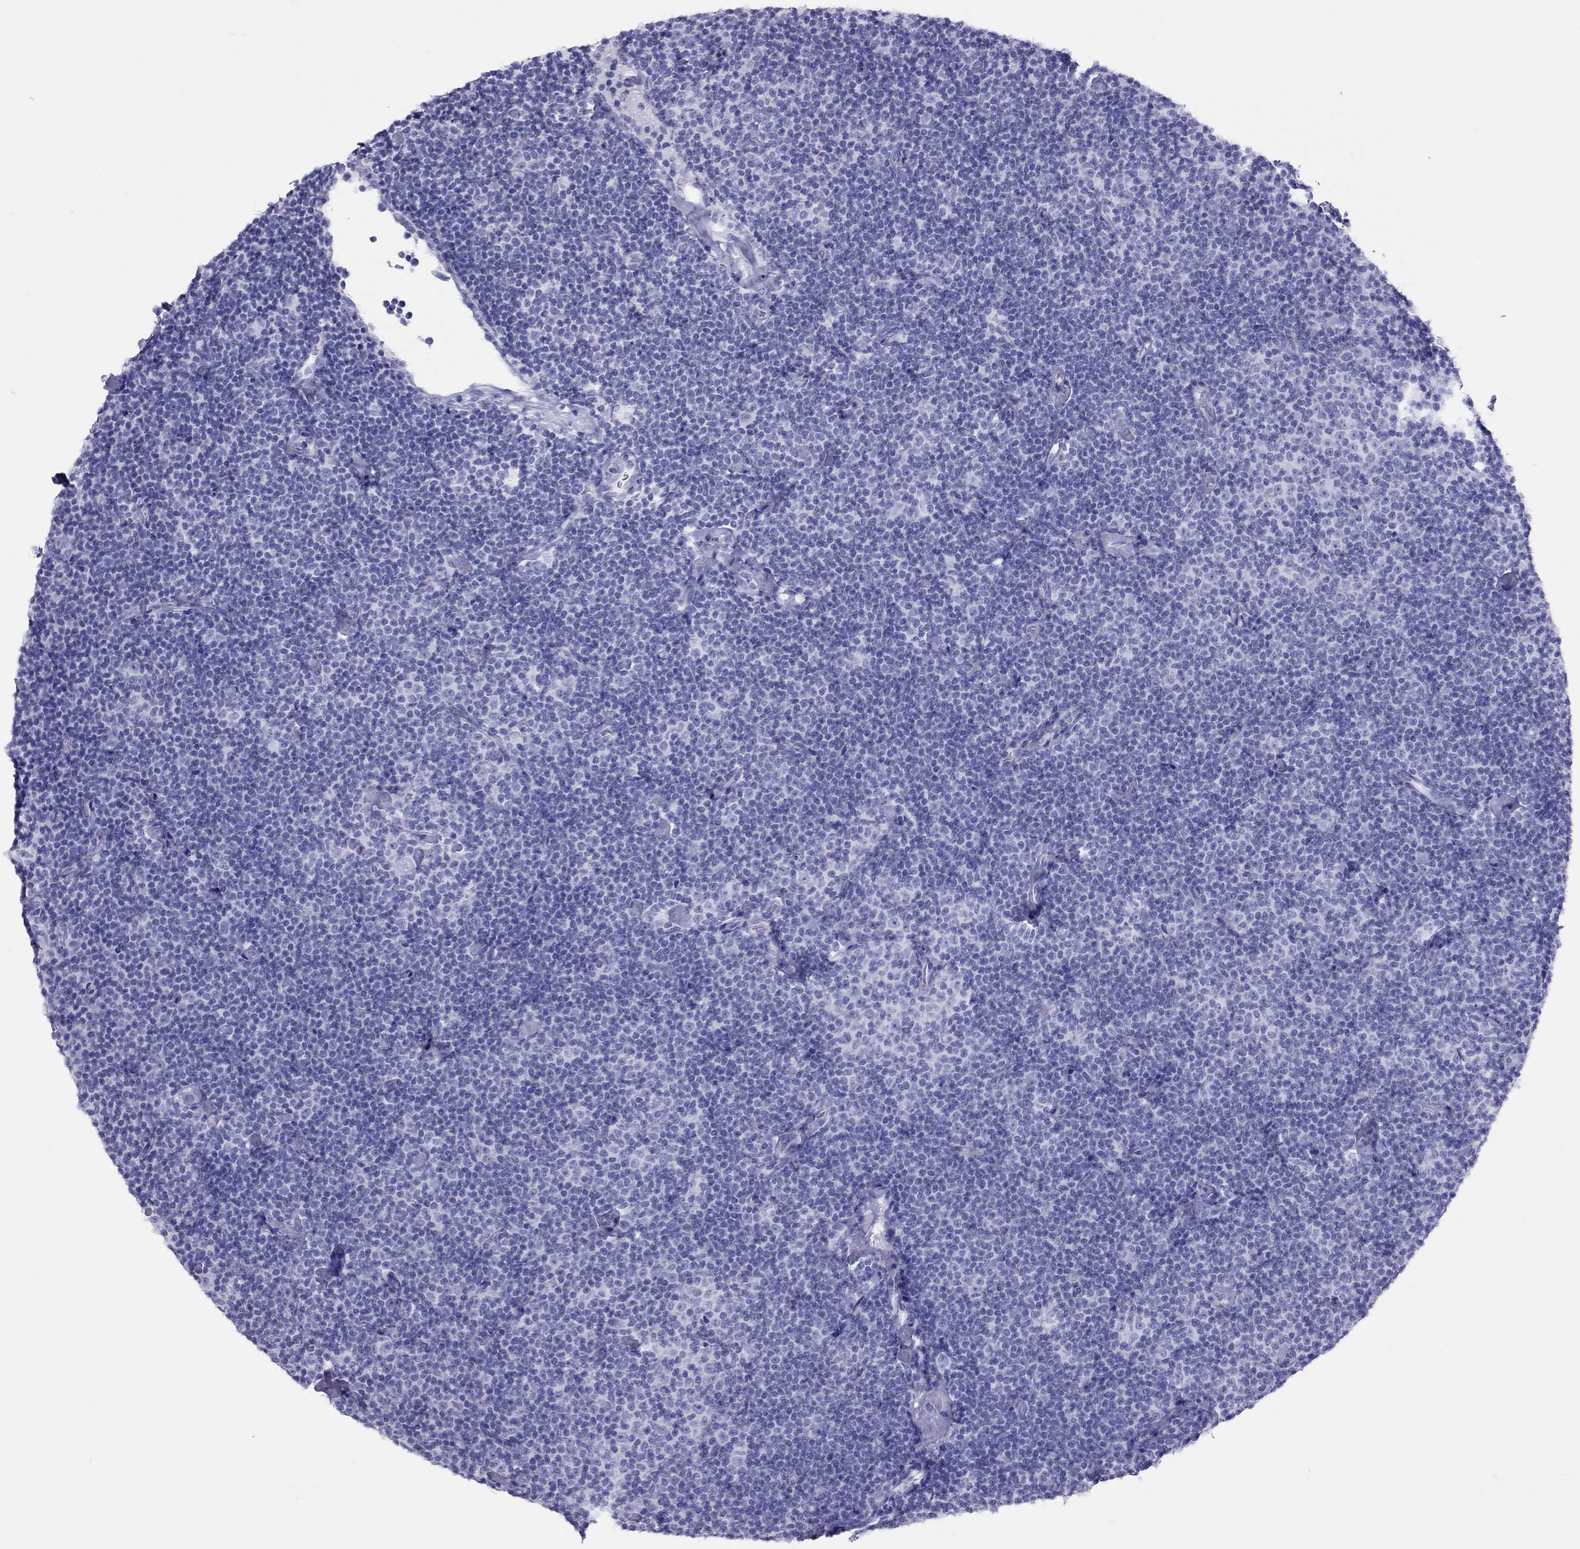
{"staining": {"intensity": "negative", "quantity": "none", "location": "none"}, "tissue": "lymphoma", "cell_type": "Tumor cells", "image_type": "cancer", "snomed": [{"axis": "morphology", "description": "Malignant lymphoma, non-Hodgkin's type, Low grade"}, {"axis": "topography", "description": "Lymph node"}], "caption": "Immunohistochemistry of human lymphoma reveals no expression in tumor cells. Nuclei are stained in blue.", "gene": "TSHB", "patient": {"sex": "male", "age": 81}}